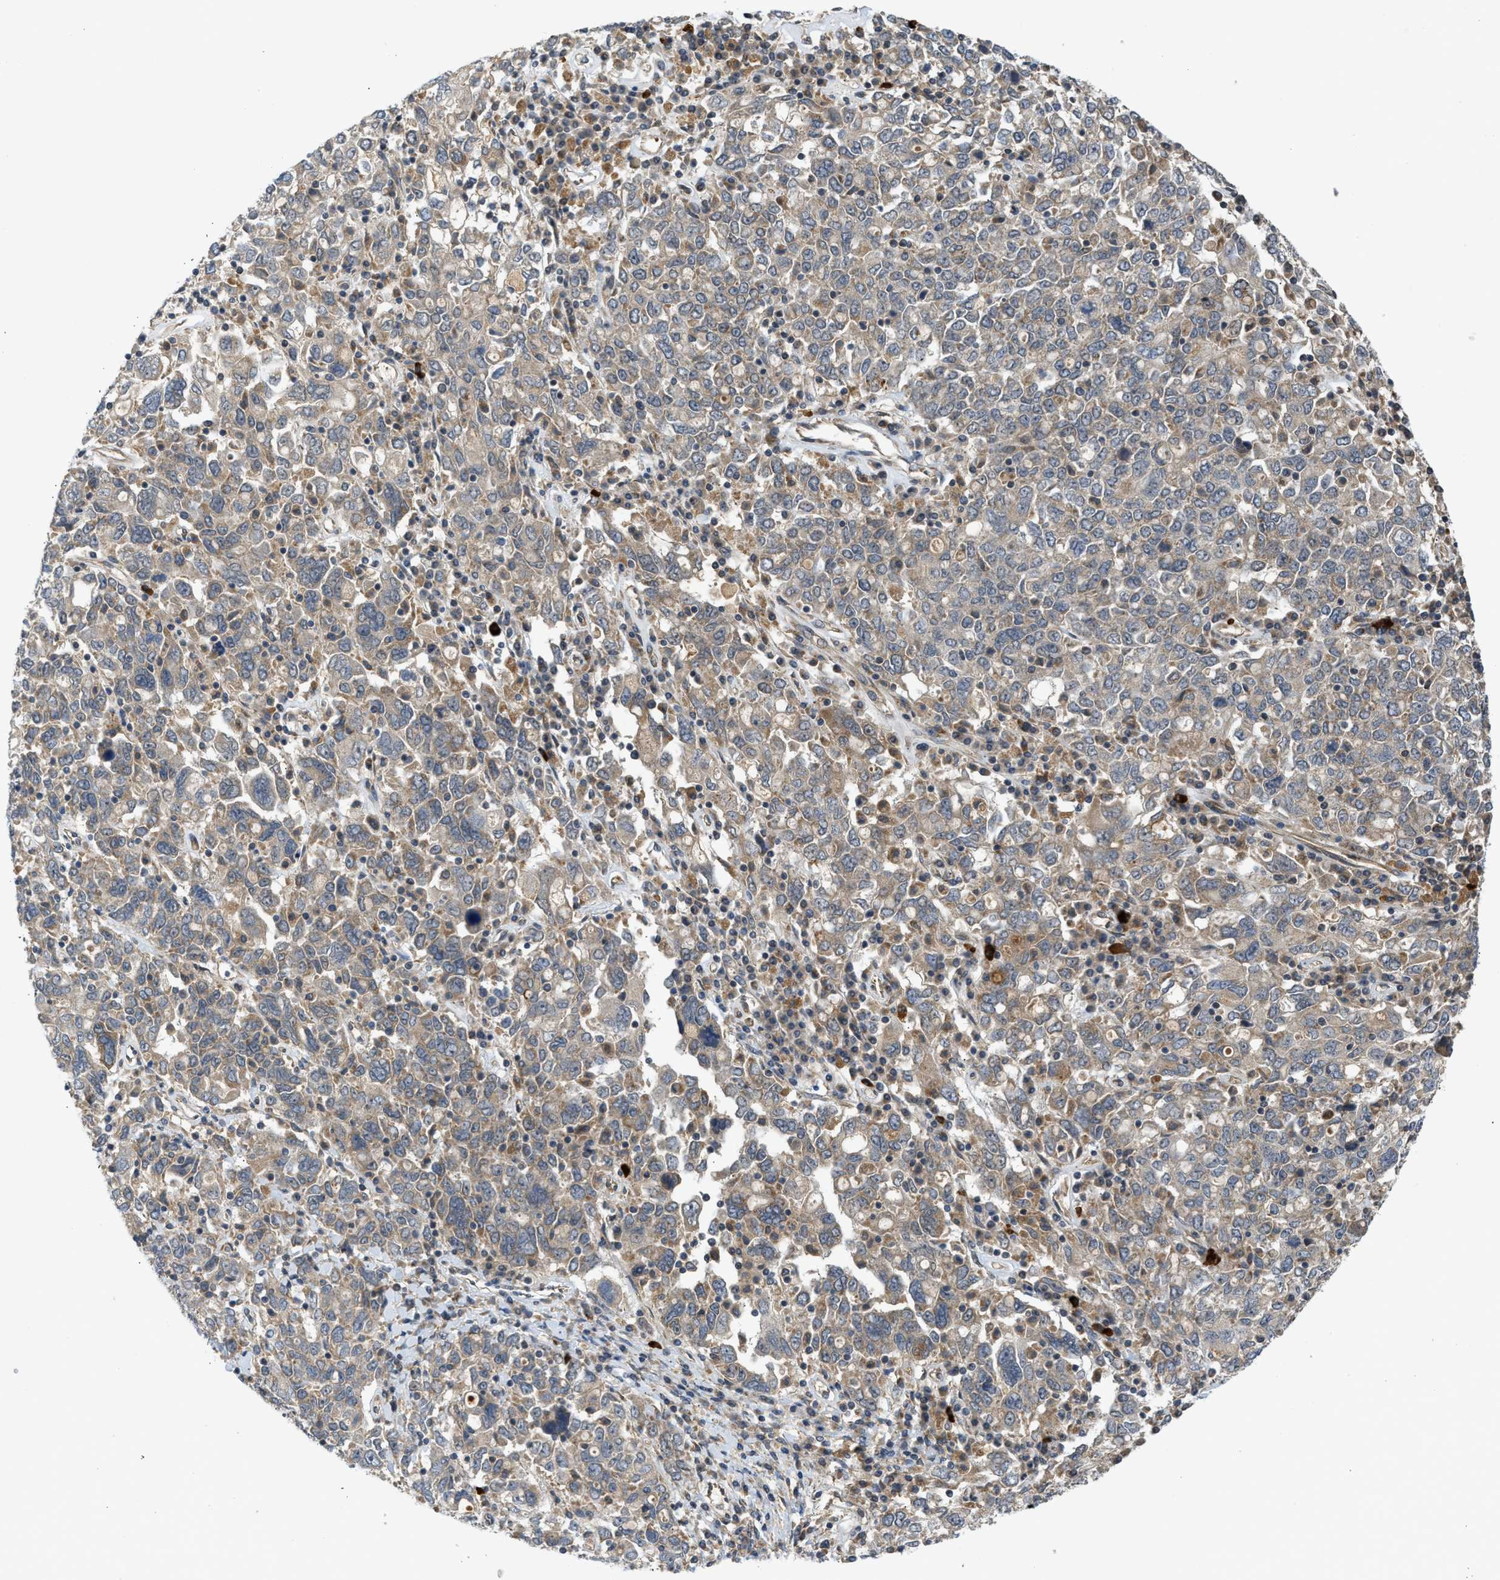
{"staining": {"intensity": "weak", "quantity": "25%-75%", "location": "cytoplasmic/membranous"}, "tissue": "ovarian cancer", "cell_type": "Tumor cells", "image_type": "cancer", "snomed": [{"axis": "morphology", "description": "Carcinoma, endometroid"}, {"axis": "topography", "description": "Ovary"}], "caption": "Weak cytoplasmic/membranous expression for a protein is seen in approximately 25%-75% of tumor cells of endometroid carcinoma (ovarian) using IHC.", "gene": "ADCY8", "patient": {"sex": "female", "age": 62}}